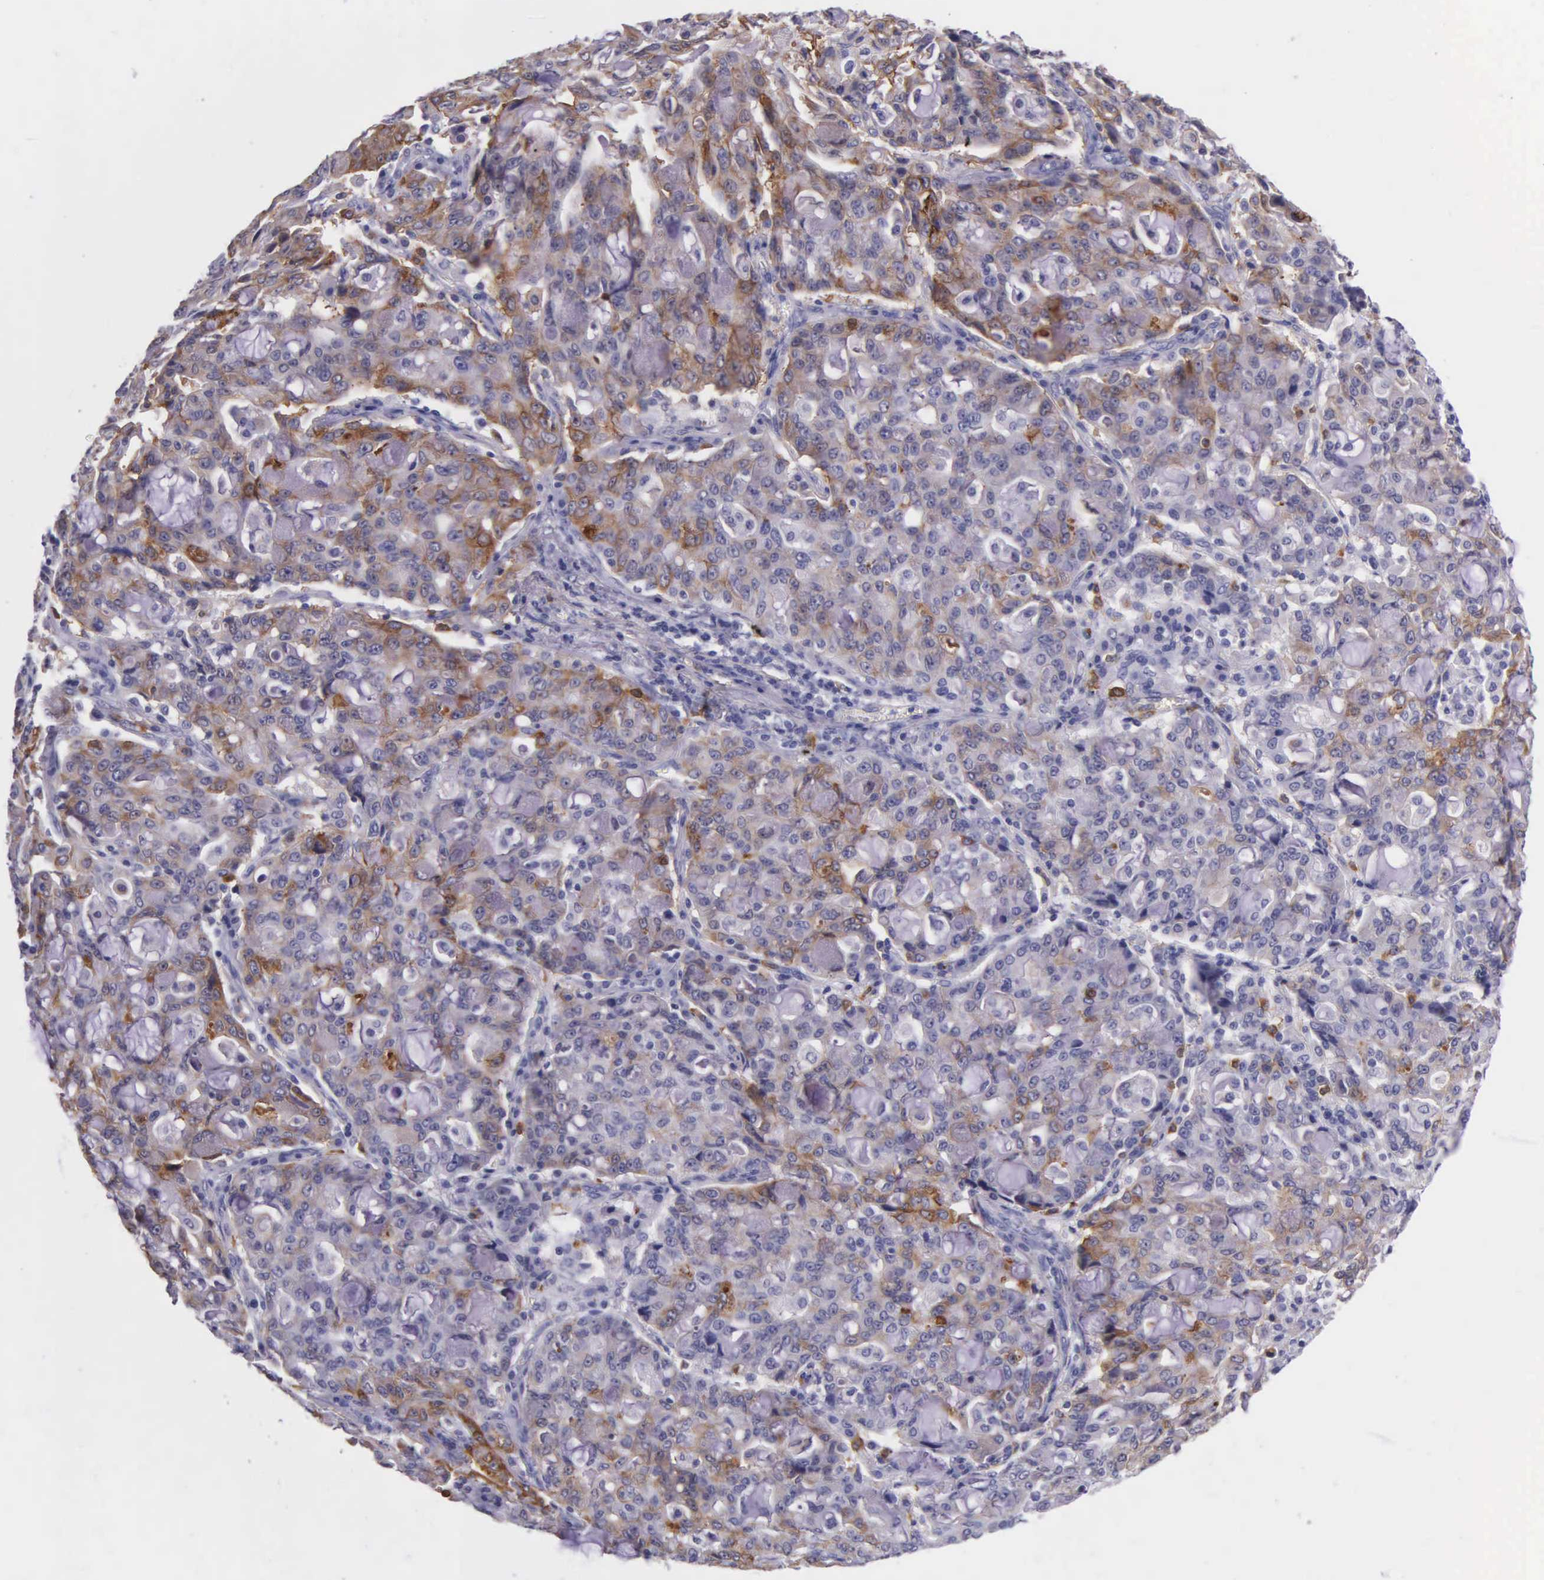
{"staining": {"intensity": "moderate", "quantity": "25%-75%", "location": "cytoplasmic/membranous"}, "tissue": "lung cancer", "cell_type": "Tumor cells", "image_type": "cancer", "snomed": [{"axis": "morphology", "description": "Adenocarcinoma, NOS"}, {"axis": "topography", "description": "Lung"}], "caption": "There is medium levels of moderate cytoplasmic/membranous positivity in tumor cells of adenocarcinoma (lung), as demonstrated by immunohistochemical staining (brown color).", "gene": "AHNAK2", "patient": {"sex": "female", "age": 44}}